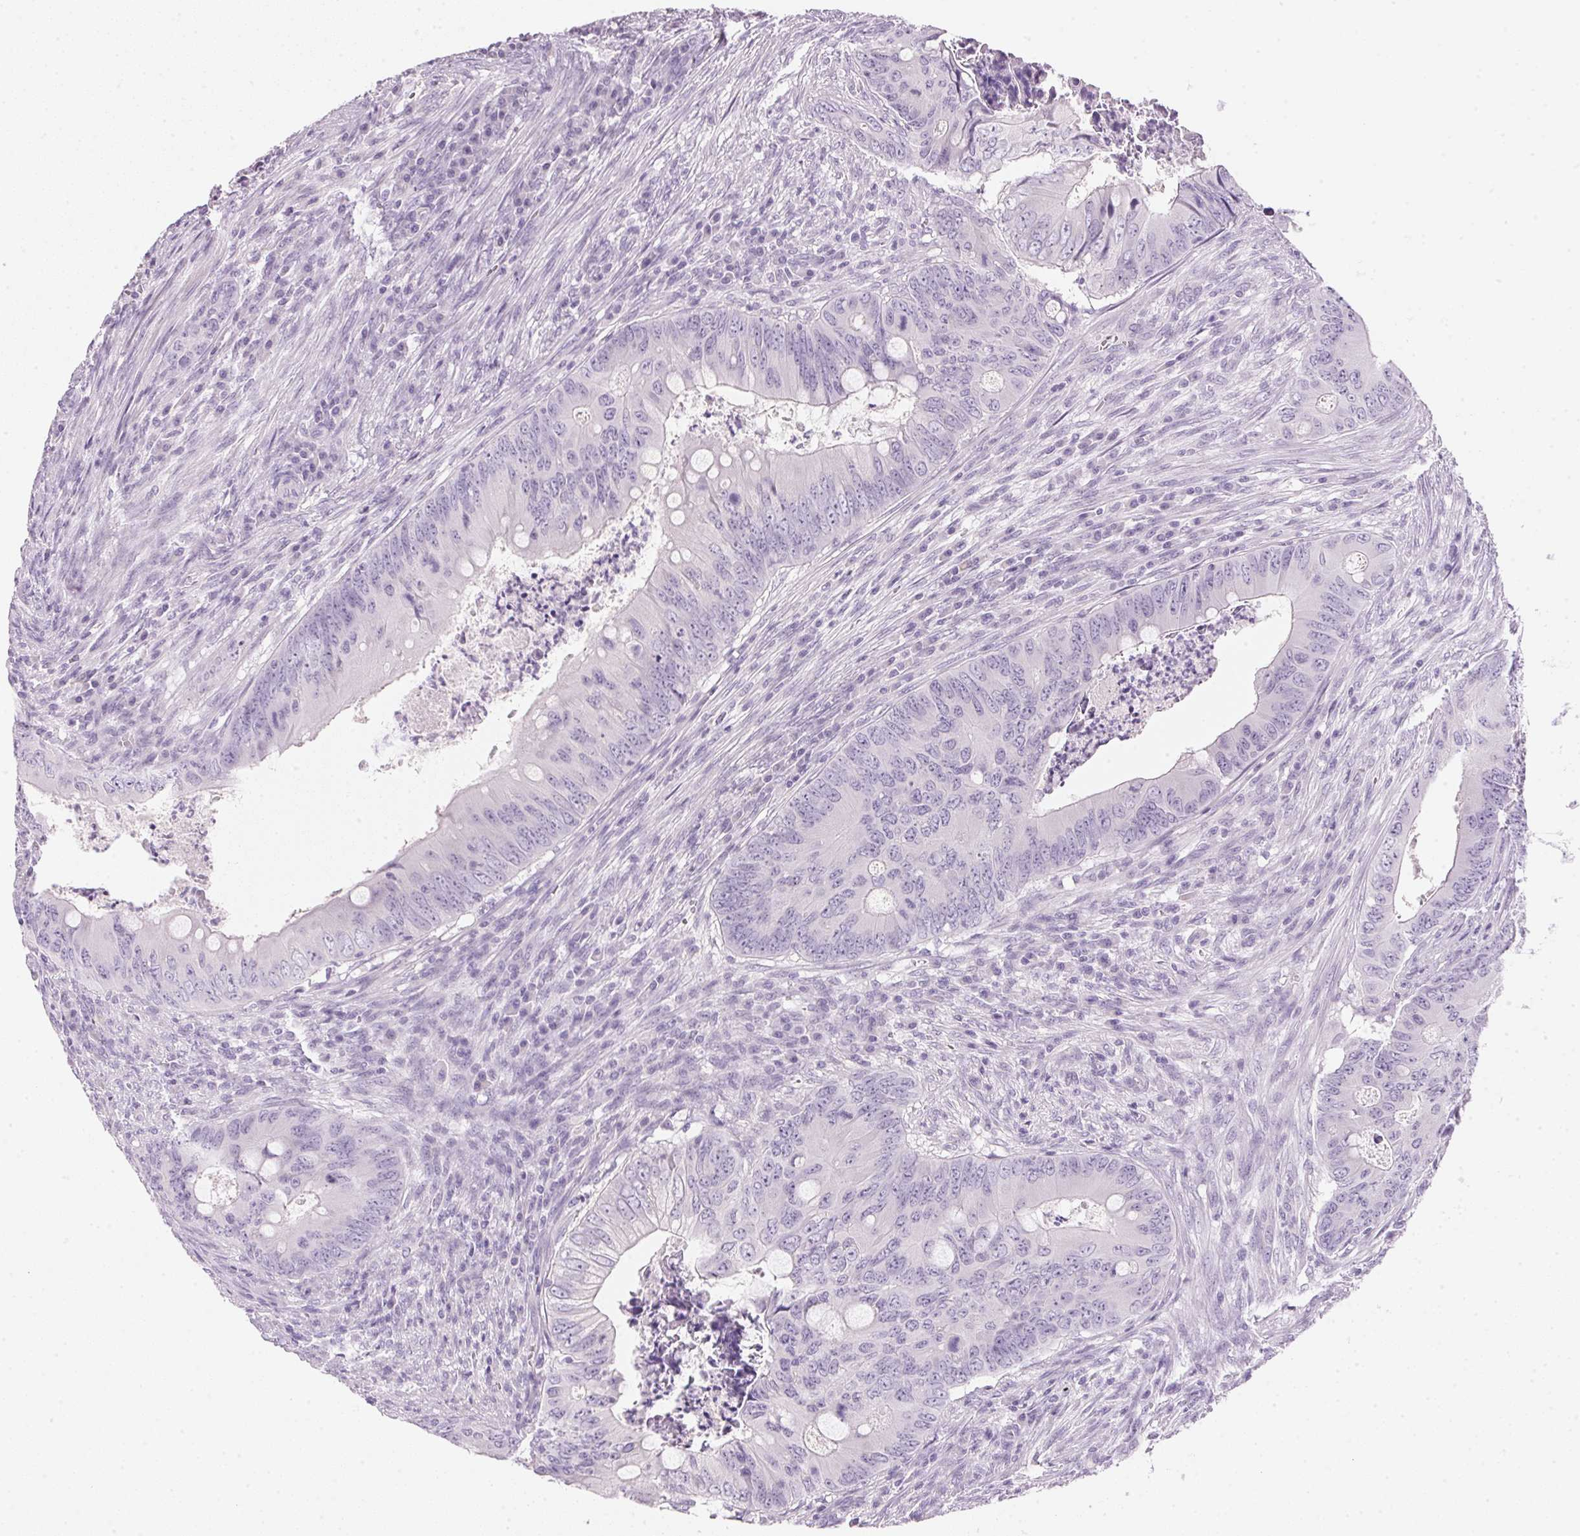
{"staining": {"intensity": "negative", "quantity": "none", "location": "none"}, "tissue": "colorectal cancer", "cell_type": "Tumor cells", "image_type": "cancer", "snomed": [{"axis": "morphology", "description": "Adenocarcinoma, NOS"}, {"axis": "topography", "description": "Colon"}], "caption": "IHC micrograph of colorectal adenocarcinoma stained for a protein (brown), which reveals no positivity in tumor cells.", "gene": "IGFBP1", "patient": {"sex": "female", "age": 74}}